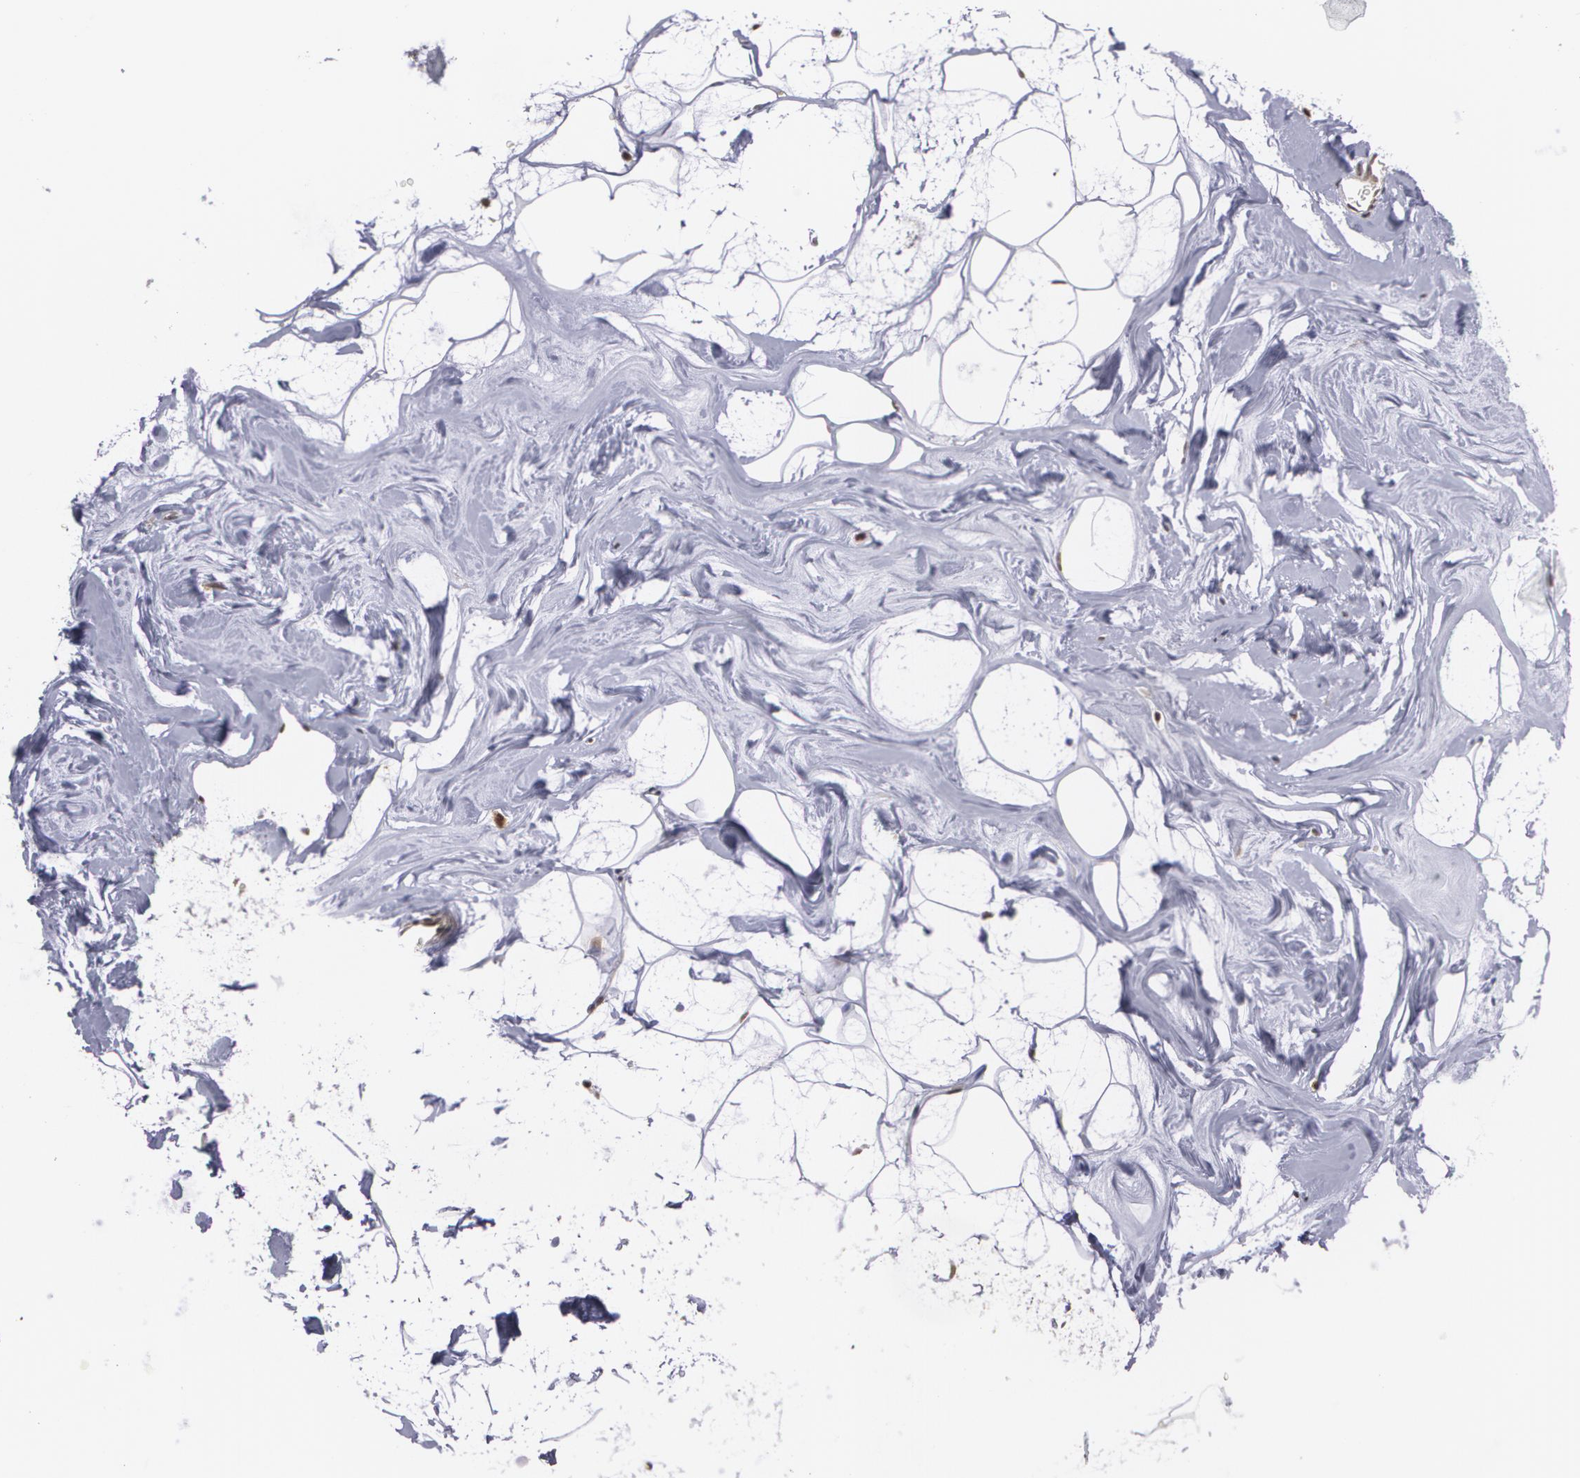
{"staining": {"intensity": "weak", "quantity": ">75%", "location": "nuclear"}, "tissue": "breast", "cell_type": "Adipocytes", "image_type": "normal", "snomed": [{"axis": "morphology", "description": "Normal tissue, NOS"}, {"axis": "morphology", "description": "Fibrosis, NOS"}, {"axis": "topography", "description": "Breast"}], "caption": "Protein expression analysis of unremarkable human breast reveals weak nuclear expression in approximately >75% of adipocytes. Immunohistochemistry stains the protein of interest in brown and the nuclei are stained blue.", "gene": "MXD1", "patient": {"sex": "female", "age": 39}}